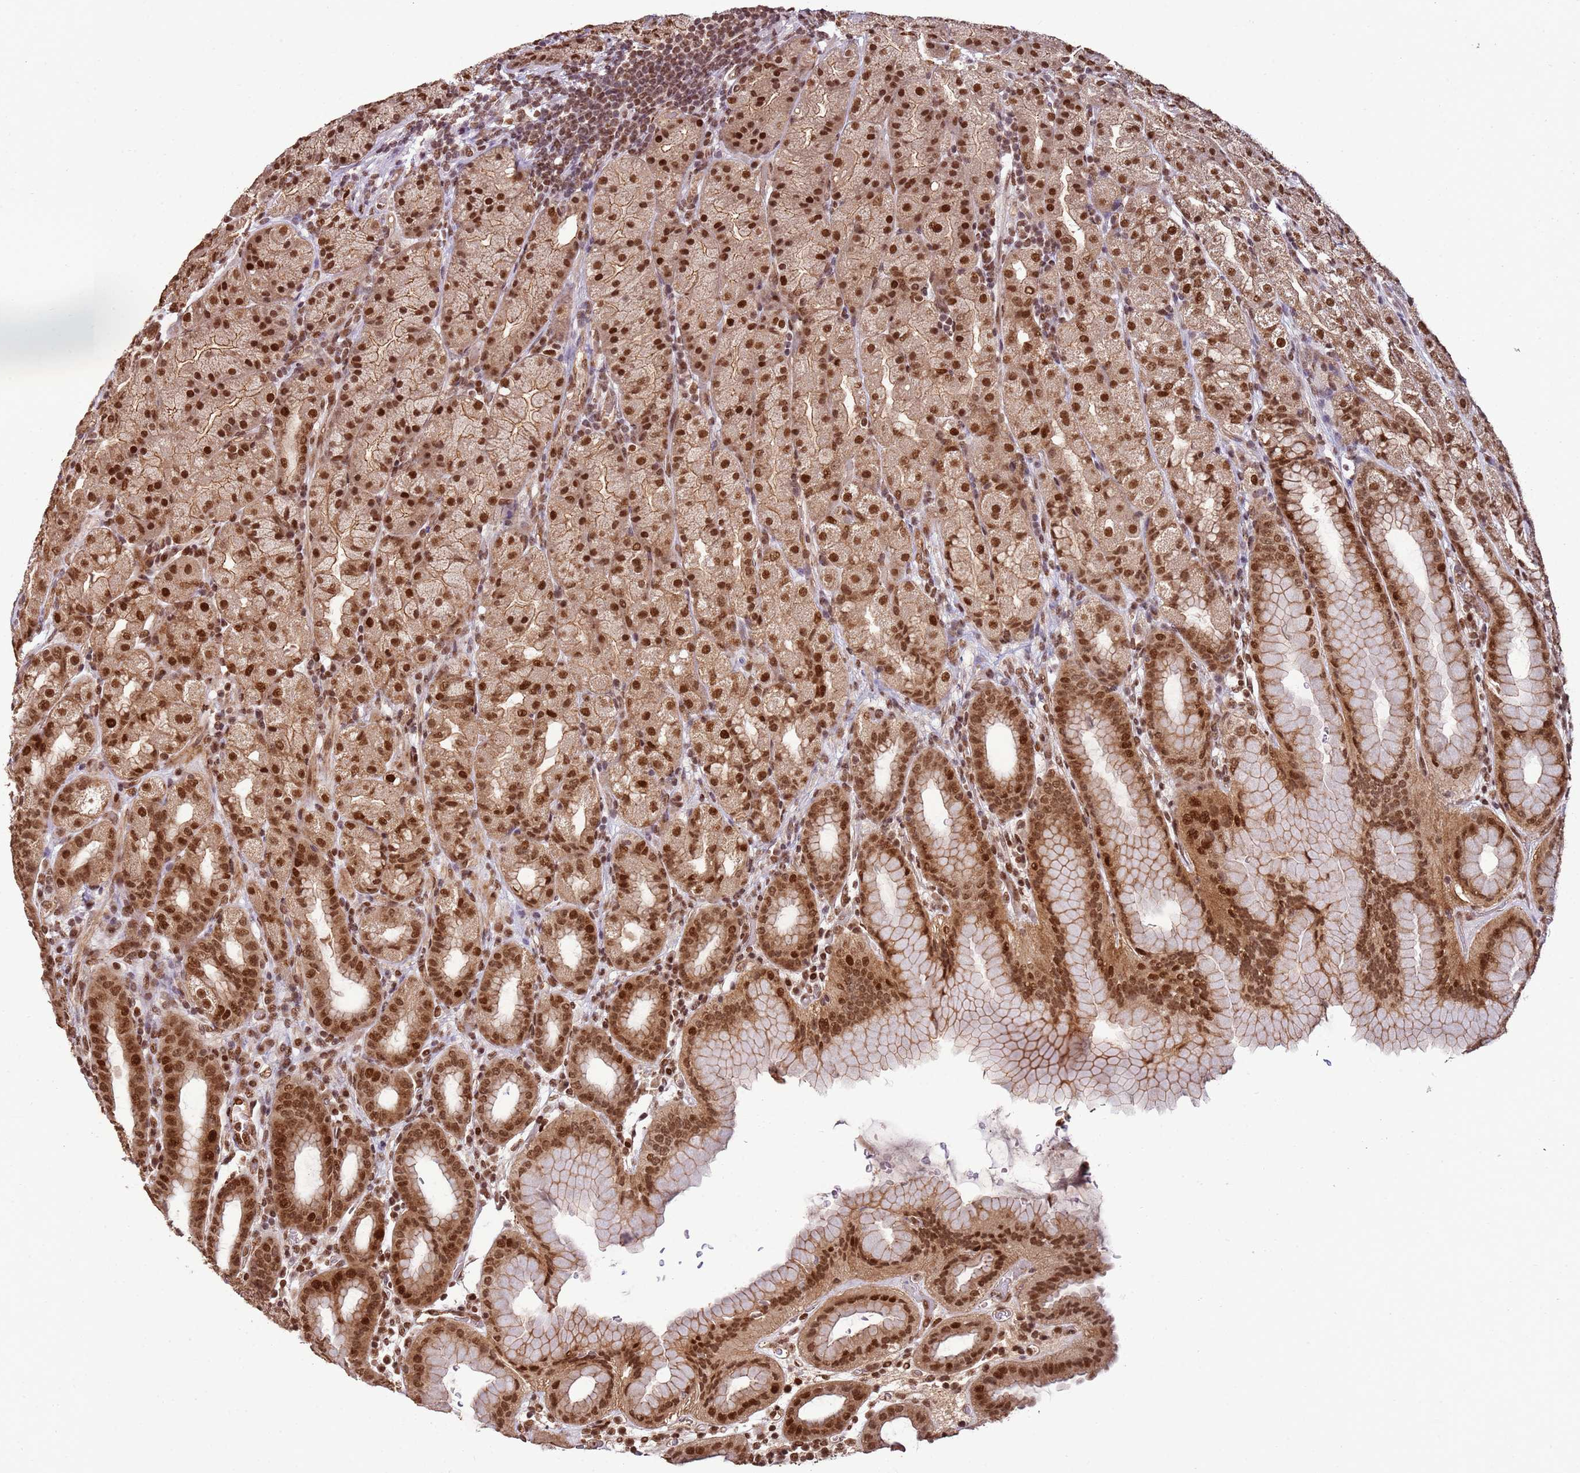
{"staining": {"intensity": "strong", "quantity": ">75%", "location": "nuclear"}, "tissue": "stomach", "cell_type": "Glandular cells", "image_type": "normal", "snomed": [{"axis": "morphology", "description": "Normal tissue, NOS"}, {"axis": "topography", "description": "Stomach, upper"}, {"axis": "topography", "description": "Stomach"}], "caption": "A photomicrograph showing strong nuclear positivity in approximately >75% of glandular cells in benign stomach, as visualized by brown immunohistochemical staining.", "gene": "ZBTB12", "patient": {"sex": "male", "age": 68}}